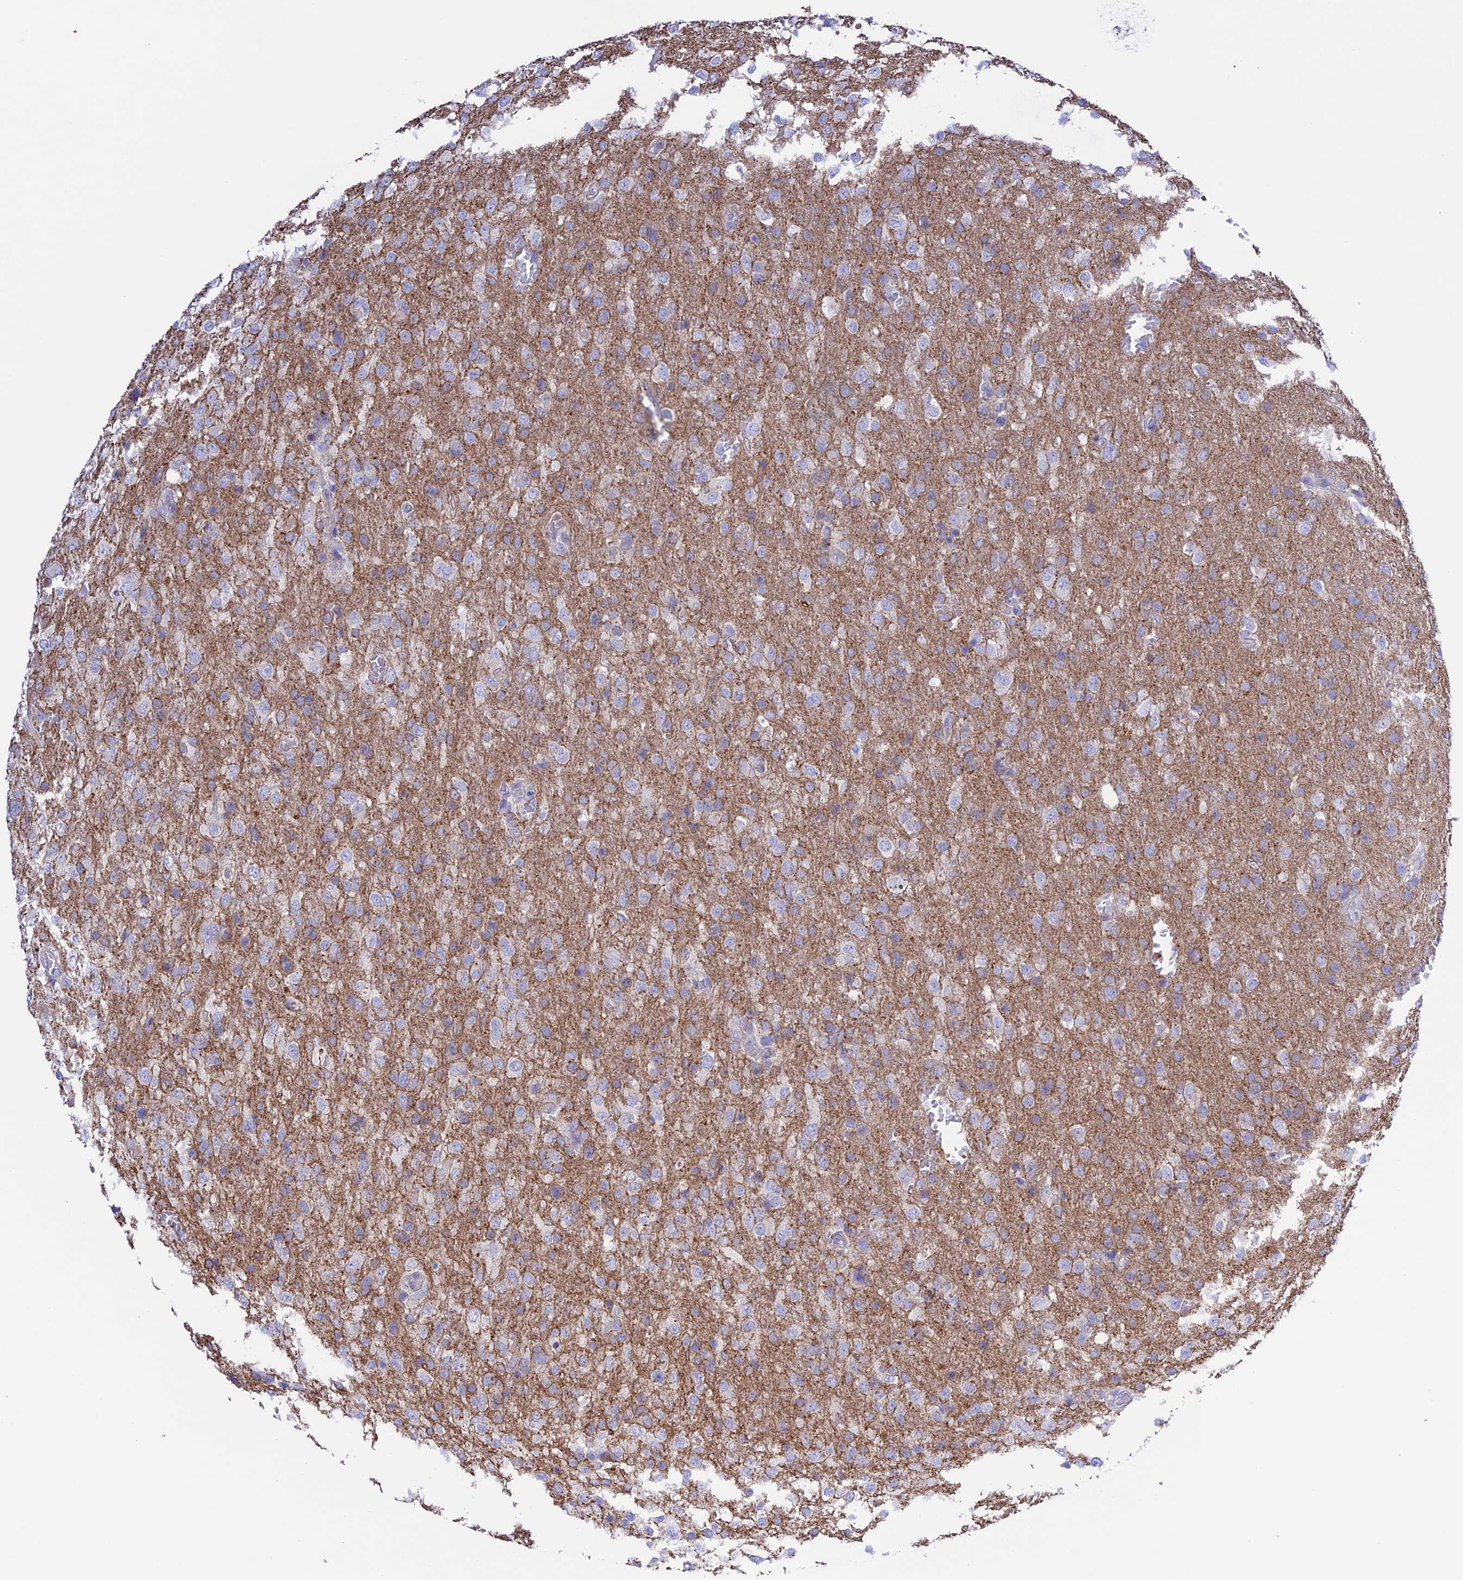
{"staining": {"intensity": "negative", "quantity": "none", "location": "none"}, "tissue": "glioma", "cell_type": "Tumor cells", "image_type": "cancer", "snomed": [{"axis": "morphology", "description": "Glioma, malignant, High grade"}, {"axis": "topography", "description": "Brain"}], "caption": "This is an IHC micrograph of malignant glioma (high-grade). There is no staining in tumor cells.", "gene": "CHSY3", "patient": {"sex": "female", "age": 74}}